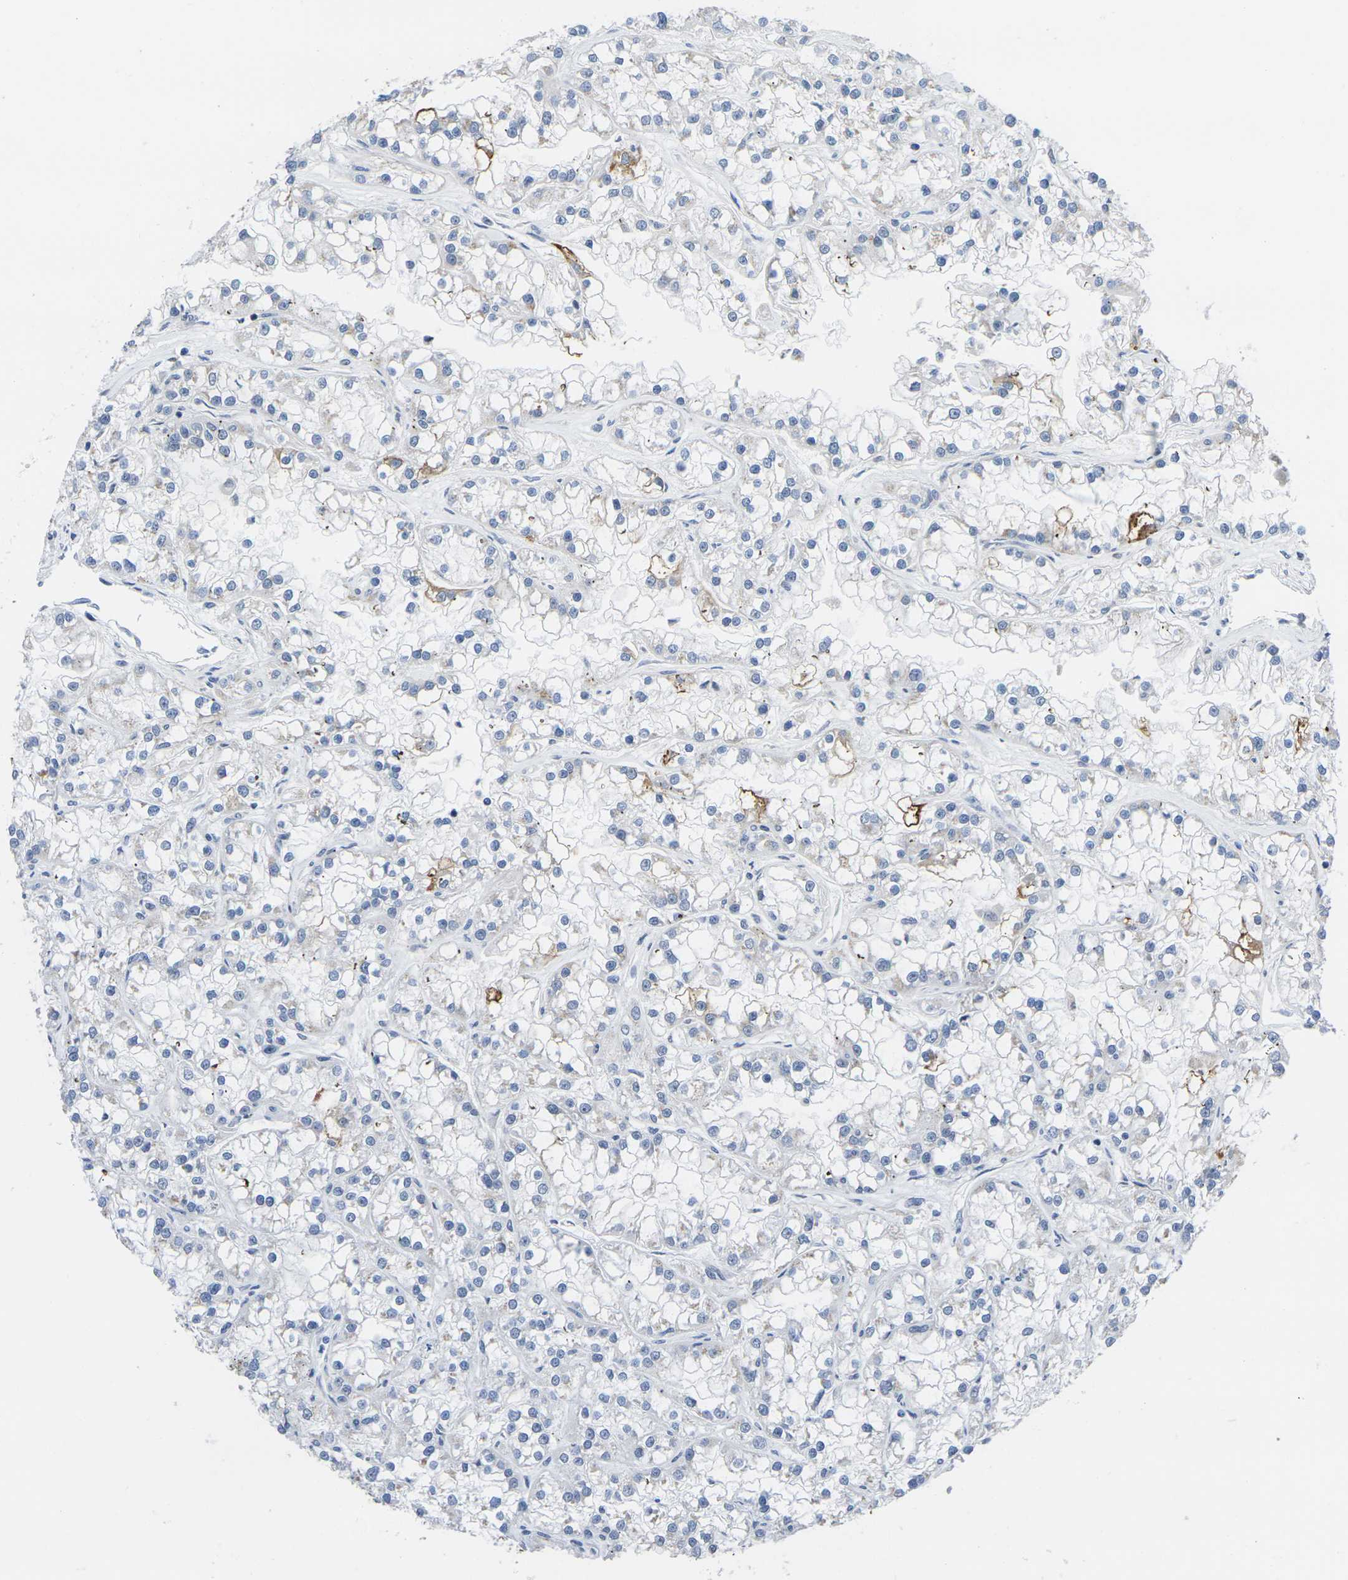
{"staining": {"intensity": "moderate", "quantity": "<25%", "location": "cytoplasmic/membranous"}, "tissue": "renal cancer", "cell_type": "Tumor cells", "image_type": "cancer", "snomed": [{"axis": "morphology", "description": "Adenocarcinoma, NOS"}, {"axis": "topography", "description": "Kidney"}], "caption": "Protein staining of renal adenocarcinoma tissue displays moderate cytoplasmic/membranous expression in approximately <25% of tumor cells.", "gene": "RBM7", "patient": {"sex": "female", "age": 52}}